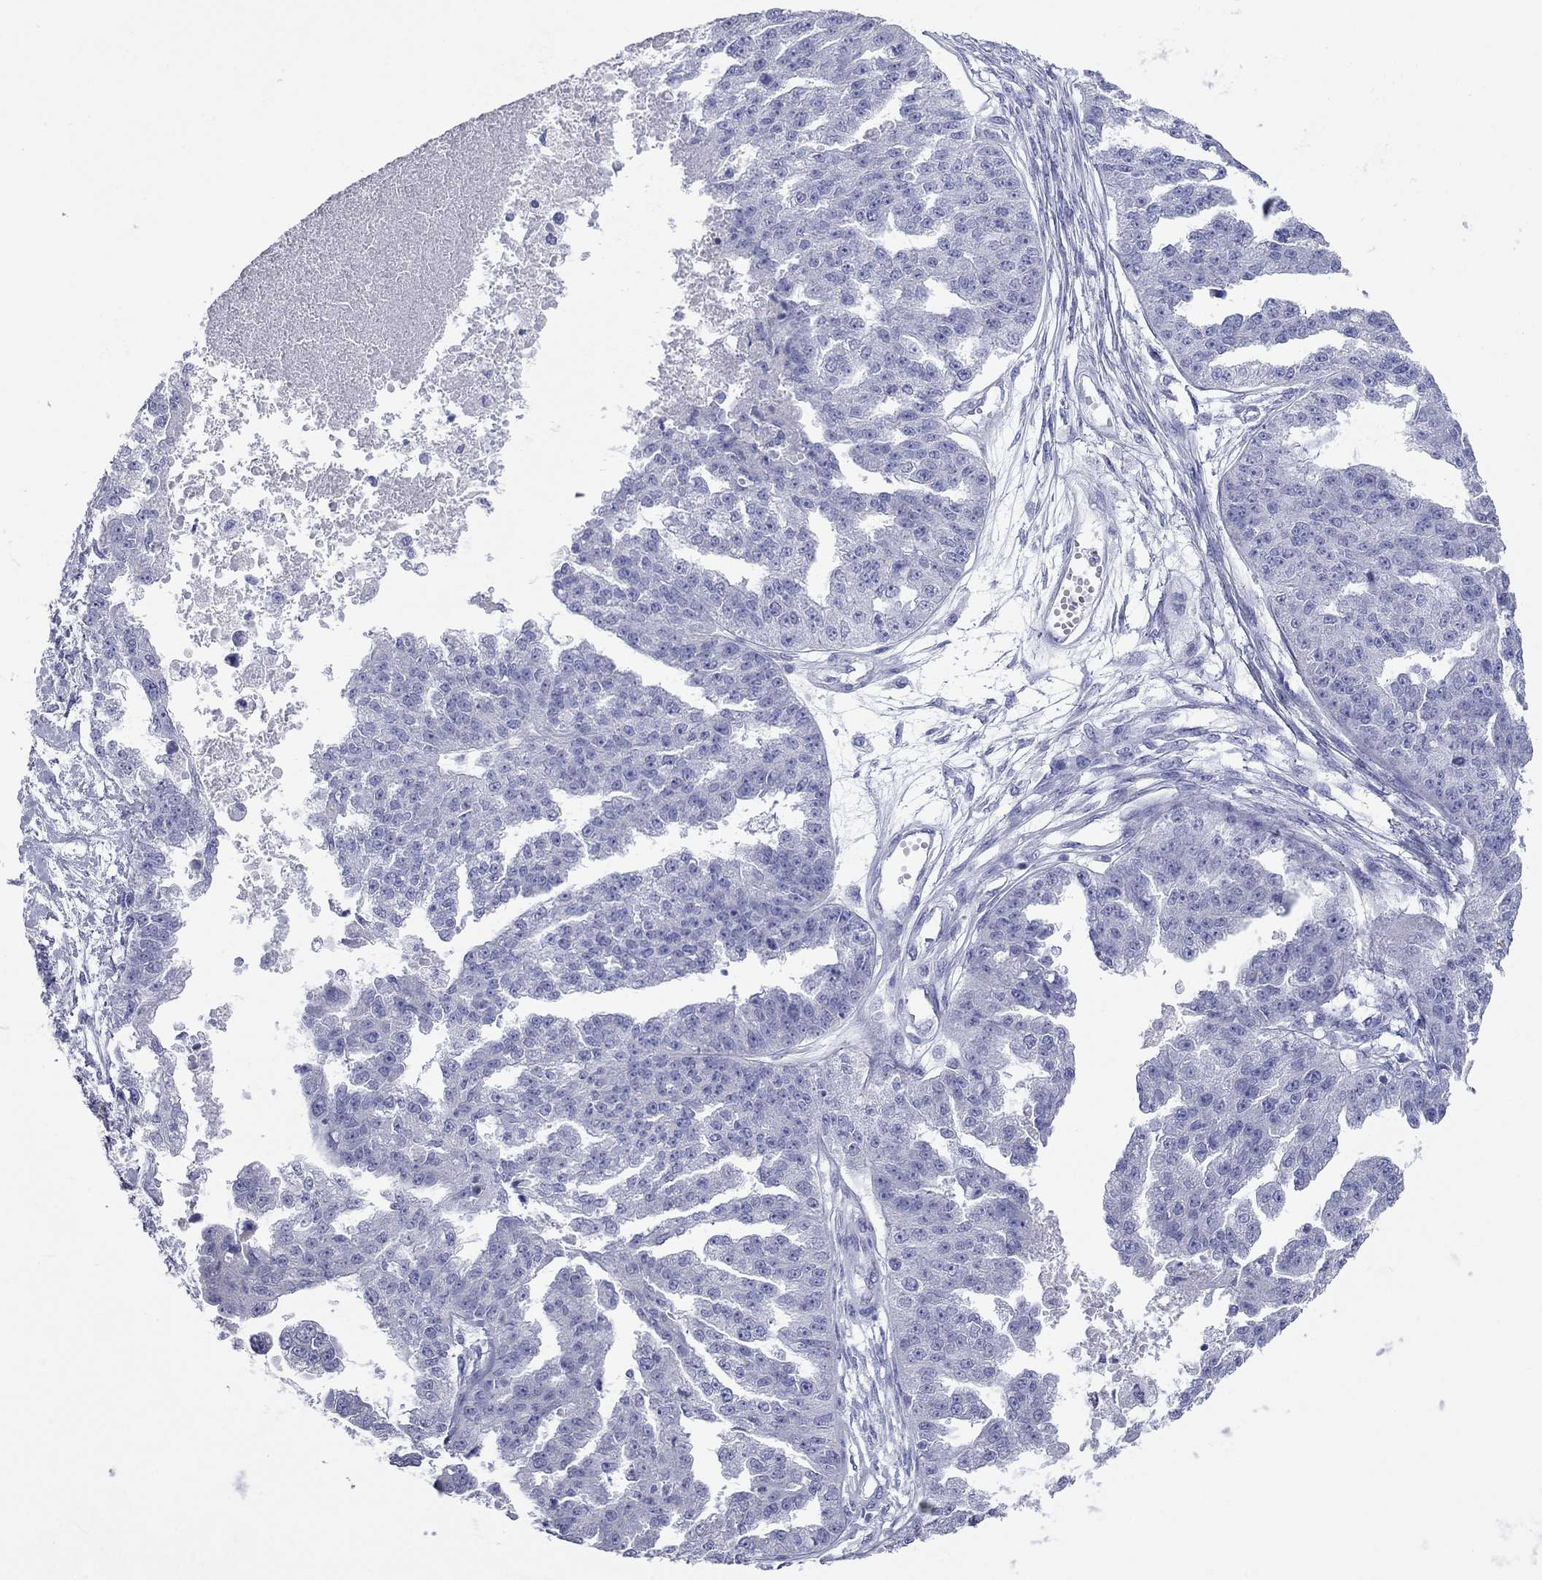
{"staining": {"intensity": "negative", "quantity": "none", "location": "none"}, "tissue": "ovarian cancer", "cell_type": "Tumor cells", "image_type": "cancer", "snomed": [{"axis": "morphology", "description": "Cystadenocarcinoma, serous, NOS"}, {"axis": "topography", "description": "Ovary"}], "caption": "Immunohistochemistry (IHC) photomicrograph of ovarian serous cystadenocarcinoma stained for a protein (brown), which exhibits no positivity in tumor cells.", "gene": "VSIG10", "patient": {"sex": "female", "age": 58}}